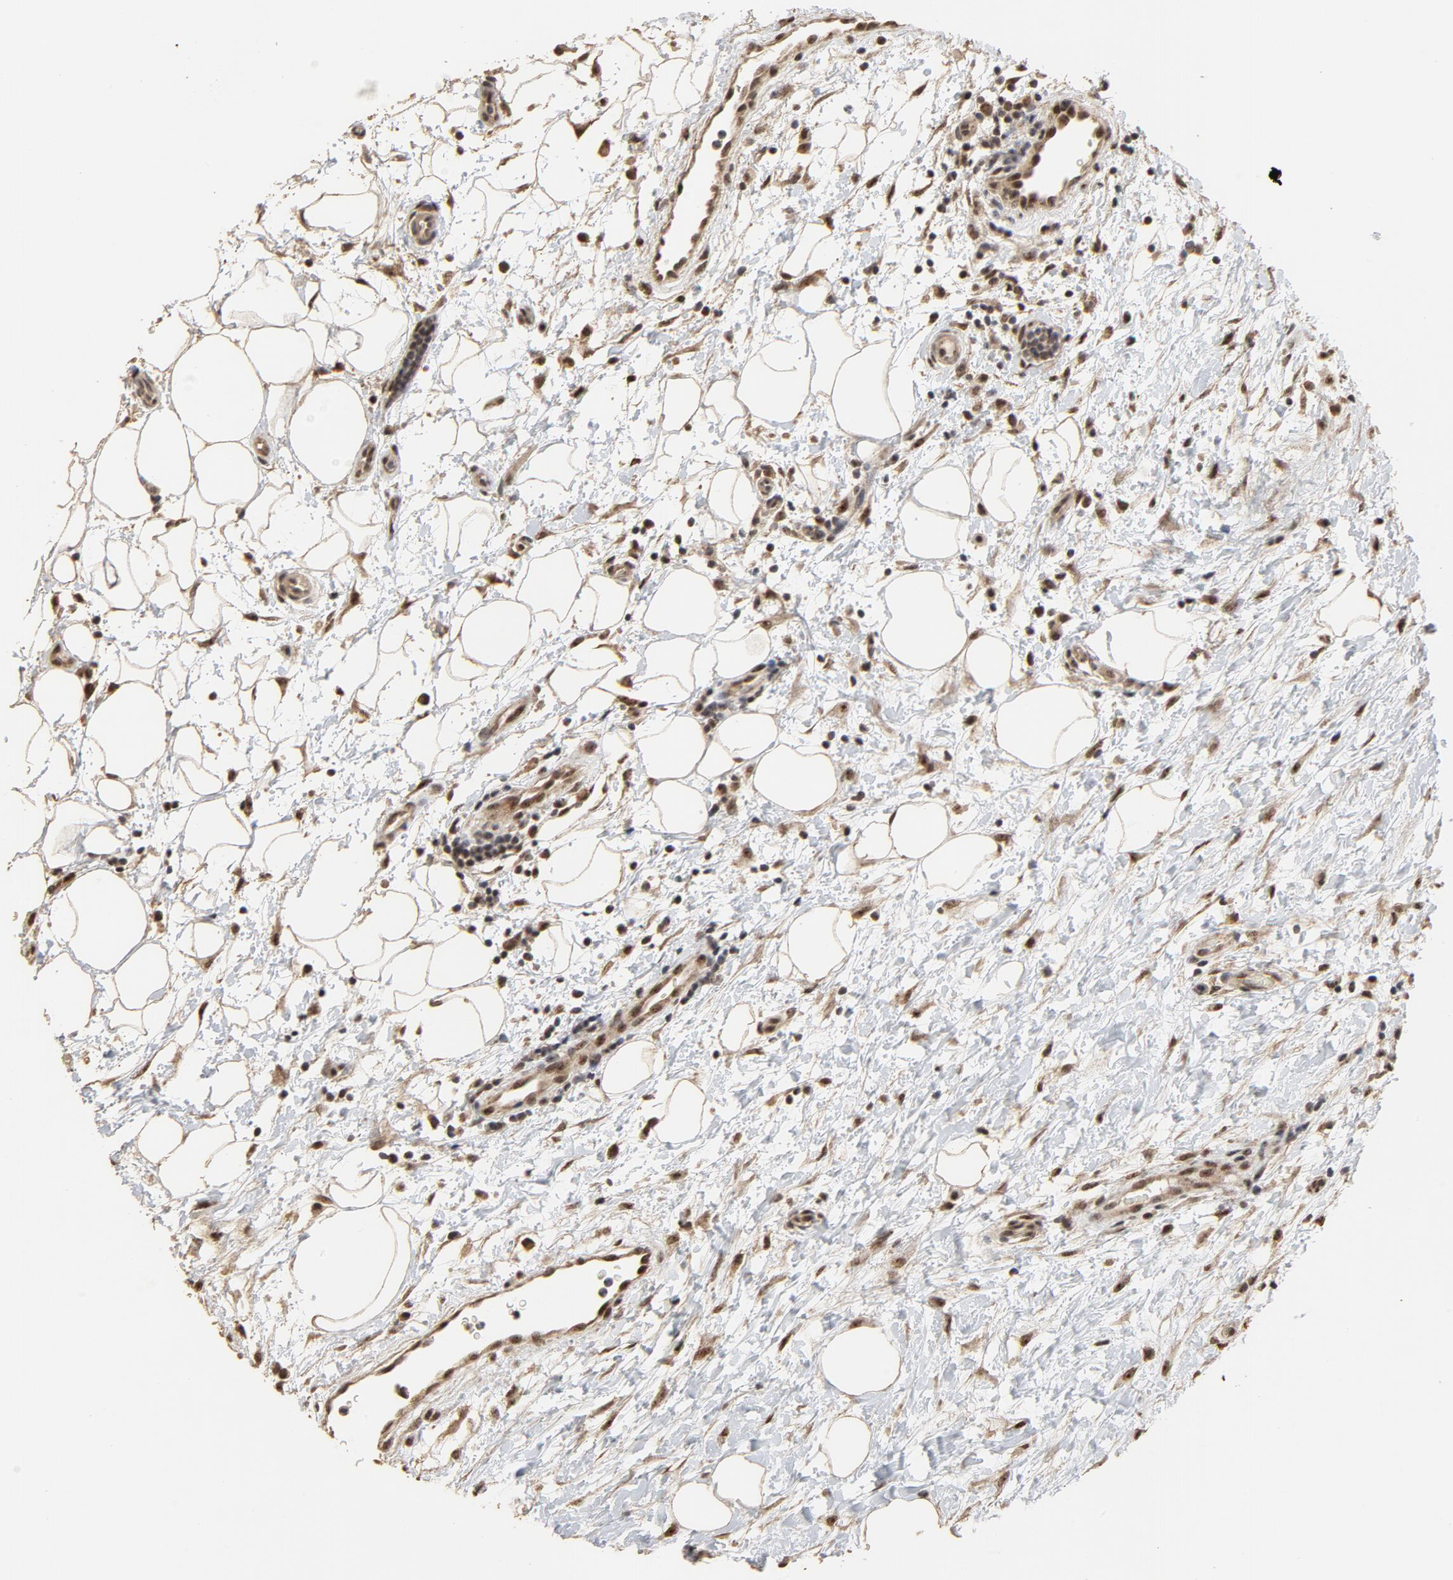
{"staining": {"intensity": "moderate", "quantity": ">75%", "location": "nuclear"}, "tissue": "lymphoma", "cell_type": "Tumor cells", "image_type": "cancer", "snomed": [{"axis": "morphology", "description": "Malignant lymphoma, non-Hodgkin's type, Low grade"}, {"axis": "topography", "description": "Lymph node"}], "caption": "Protein analysis of lymphoma tissue displays moderate nuclear positivity in about >75% of tumor cells.", "gene": "TP53RK", "patient": {"sex": "female", "age": 76}}